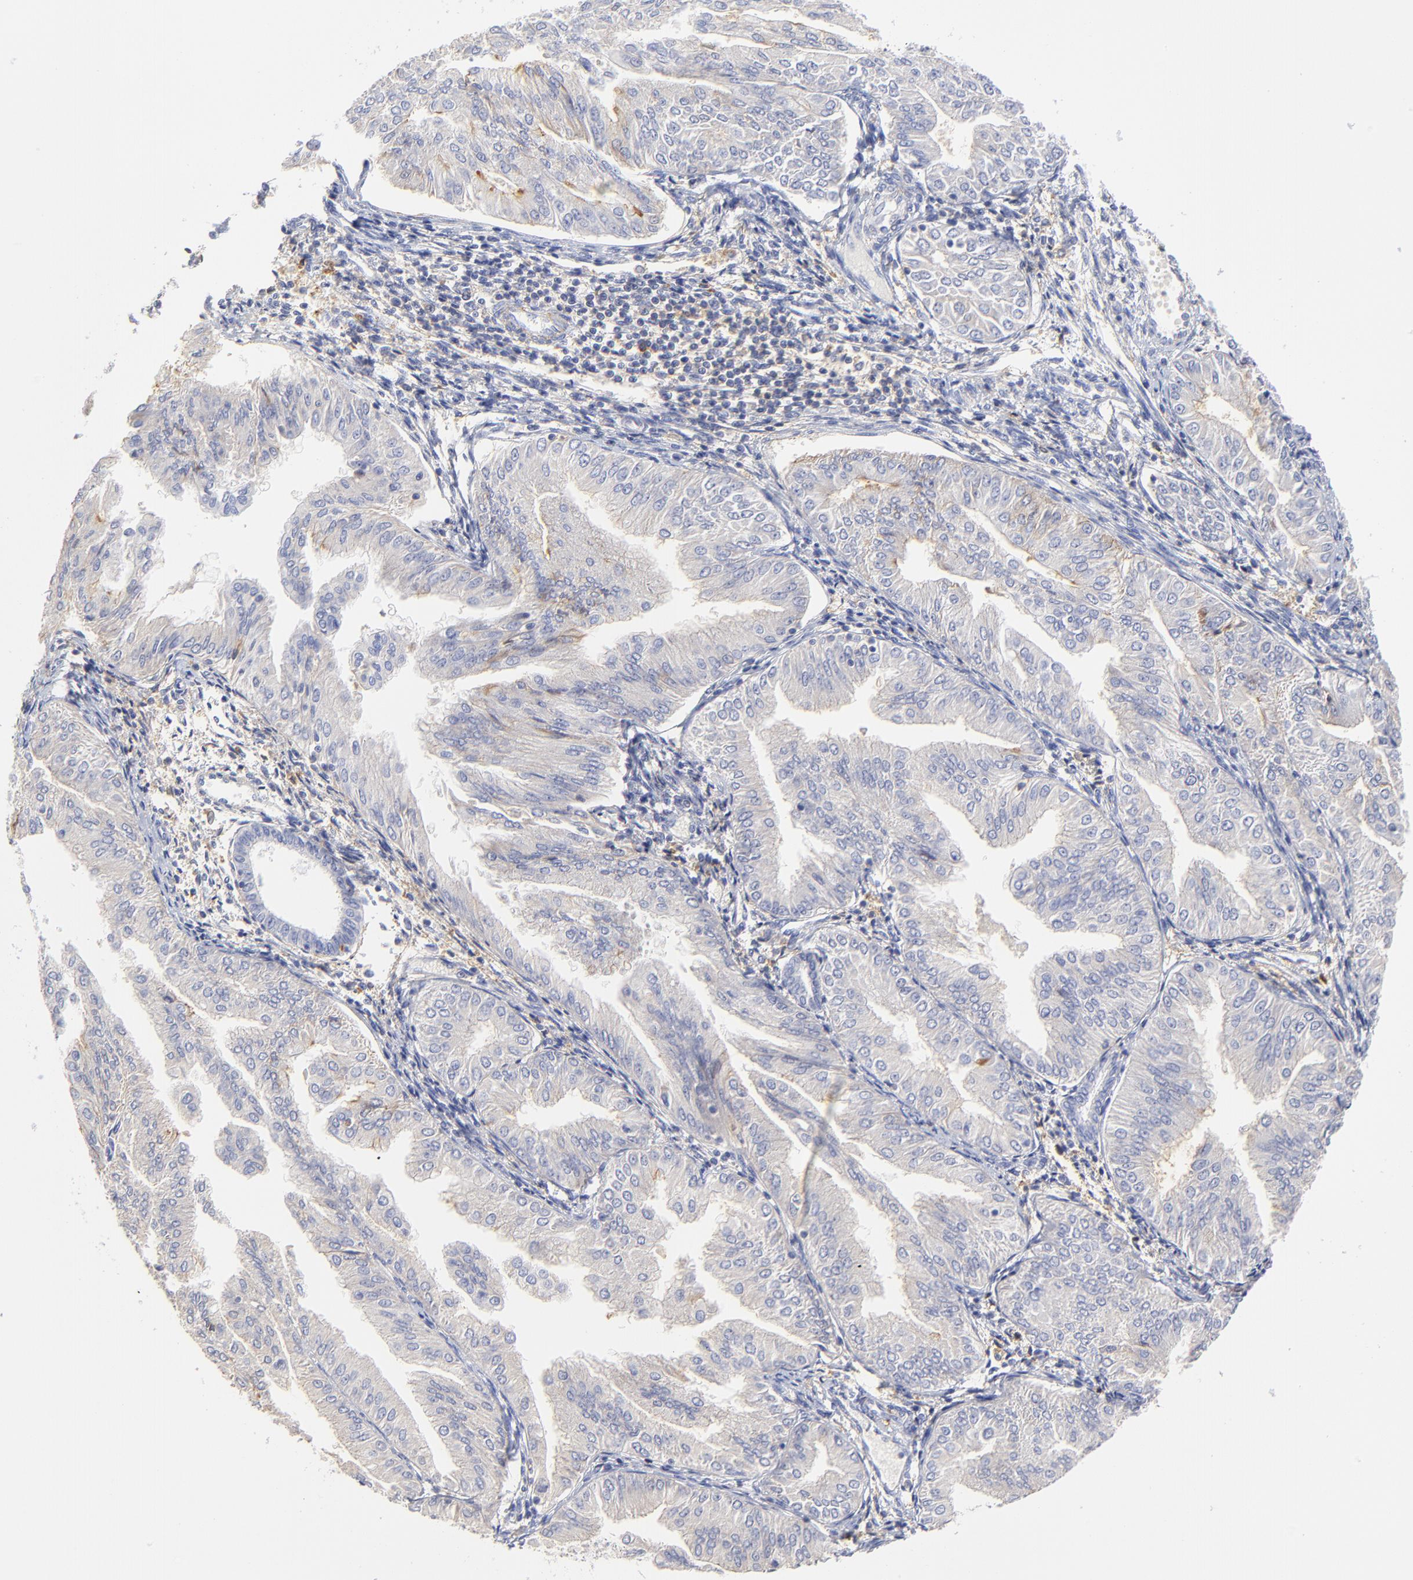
{"staining": {"intensity": "moderate", "quantity": ">75%", "location": "cytoplasmic/membranous"}, "tissue": "endometrial cancer", "cell_type": "Tumor cells", "image_type": "cancer", "snomed": [{"axis": "morphology", "description": "Adenocarcinoma, NOS"}, {"axis": "topography", "description": "Endometrium"}], "caption": "The histopathology image displays a brown stain indicating the presence of a protein in the cytoplasmic/membranous of tumor cells in endometrial cancer.", "gene": "MDGA2", "patient": {"sex": "female", "age": 53}}